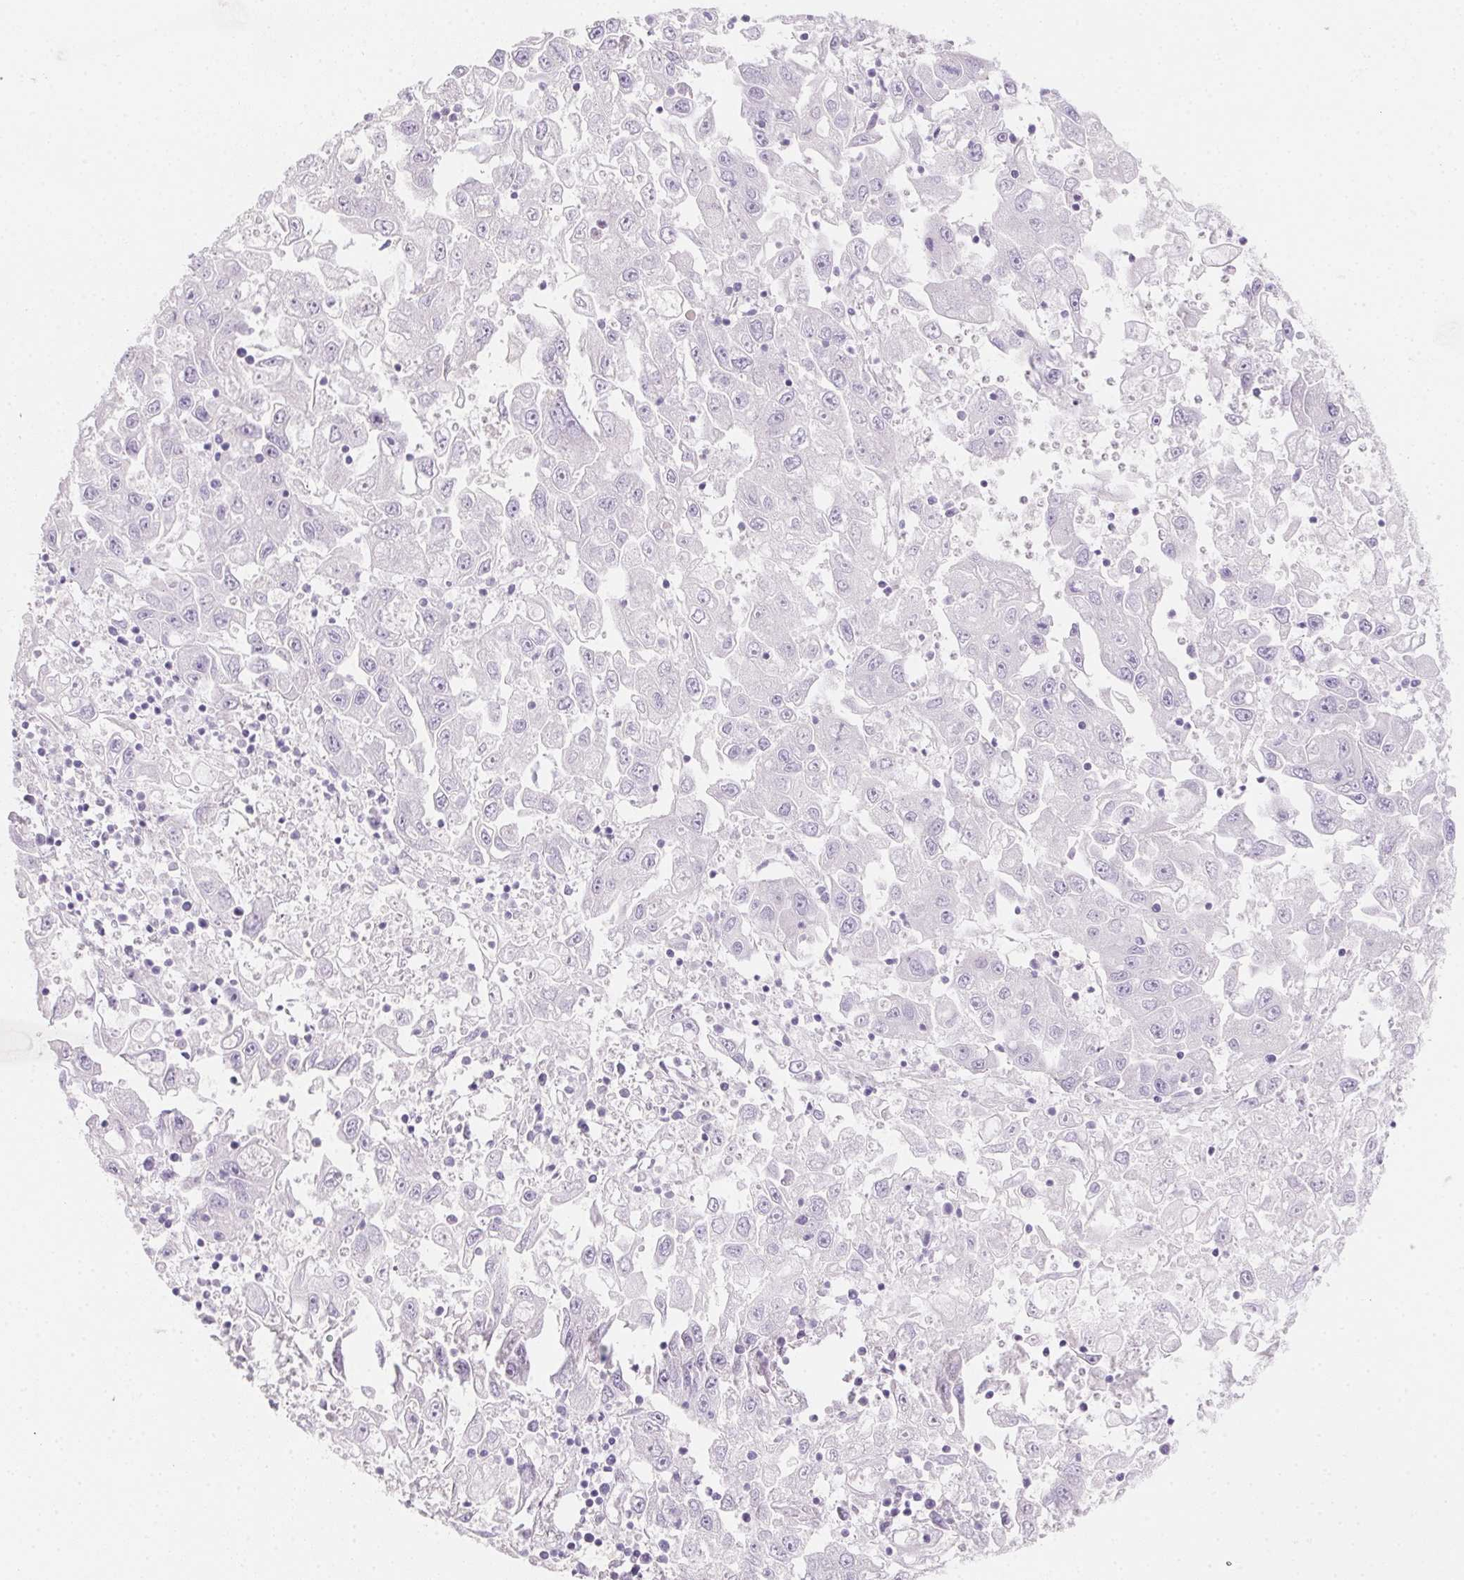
{"staining": {"intensity": "negative", "quantity": "none", "location": "none"}, "tissue": "endometrial cancer", "cell_type": "Tumor cells", "image_type": "cancer", "snomed": [{"axis": "morphology", "description": "Adenocarcinoma, NOS"}, {"axis": "topography", "description": "Uterus"}], "caption": "Endometrial cancer (adenocarcinoma) was stained to show a protein in brown. There is no significant expression in tumor cells. Nuclei are stained in blue.", "gene": "MYL4", "patient": {"sex": "female", "age": 62}}